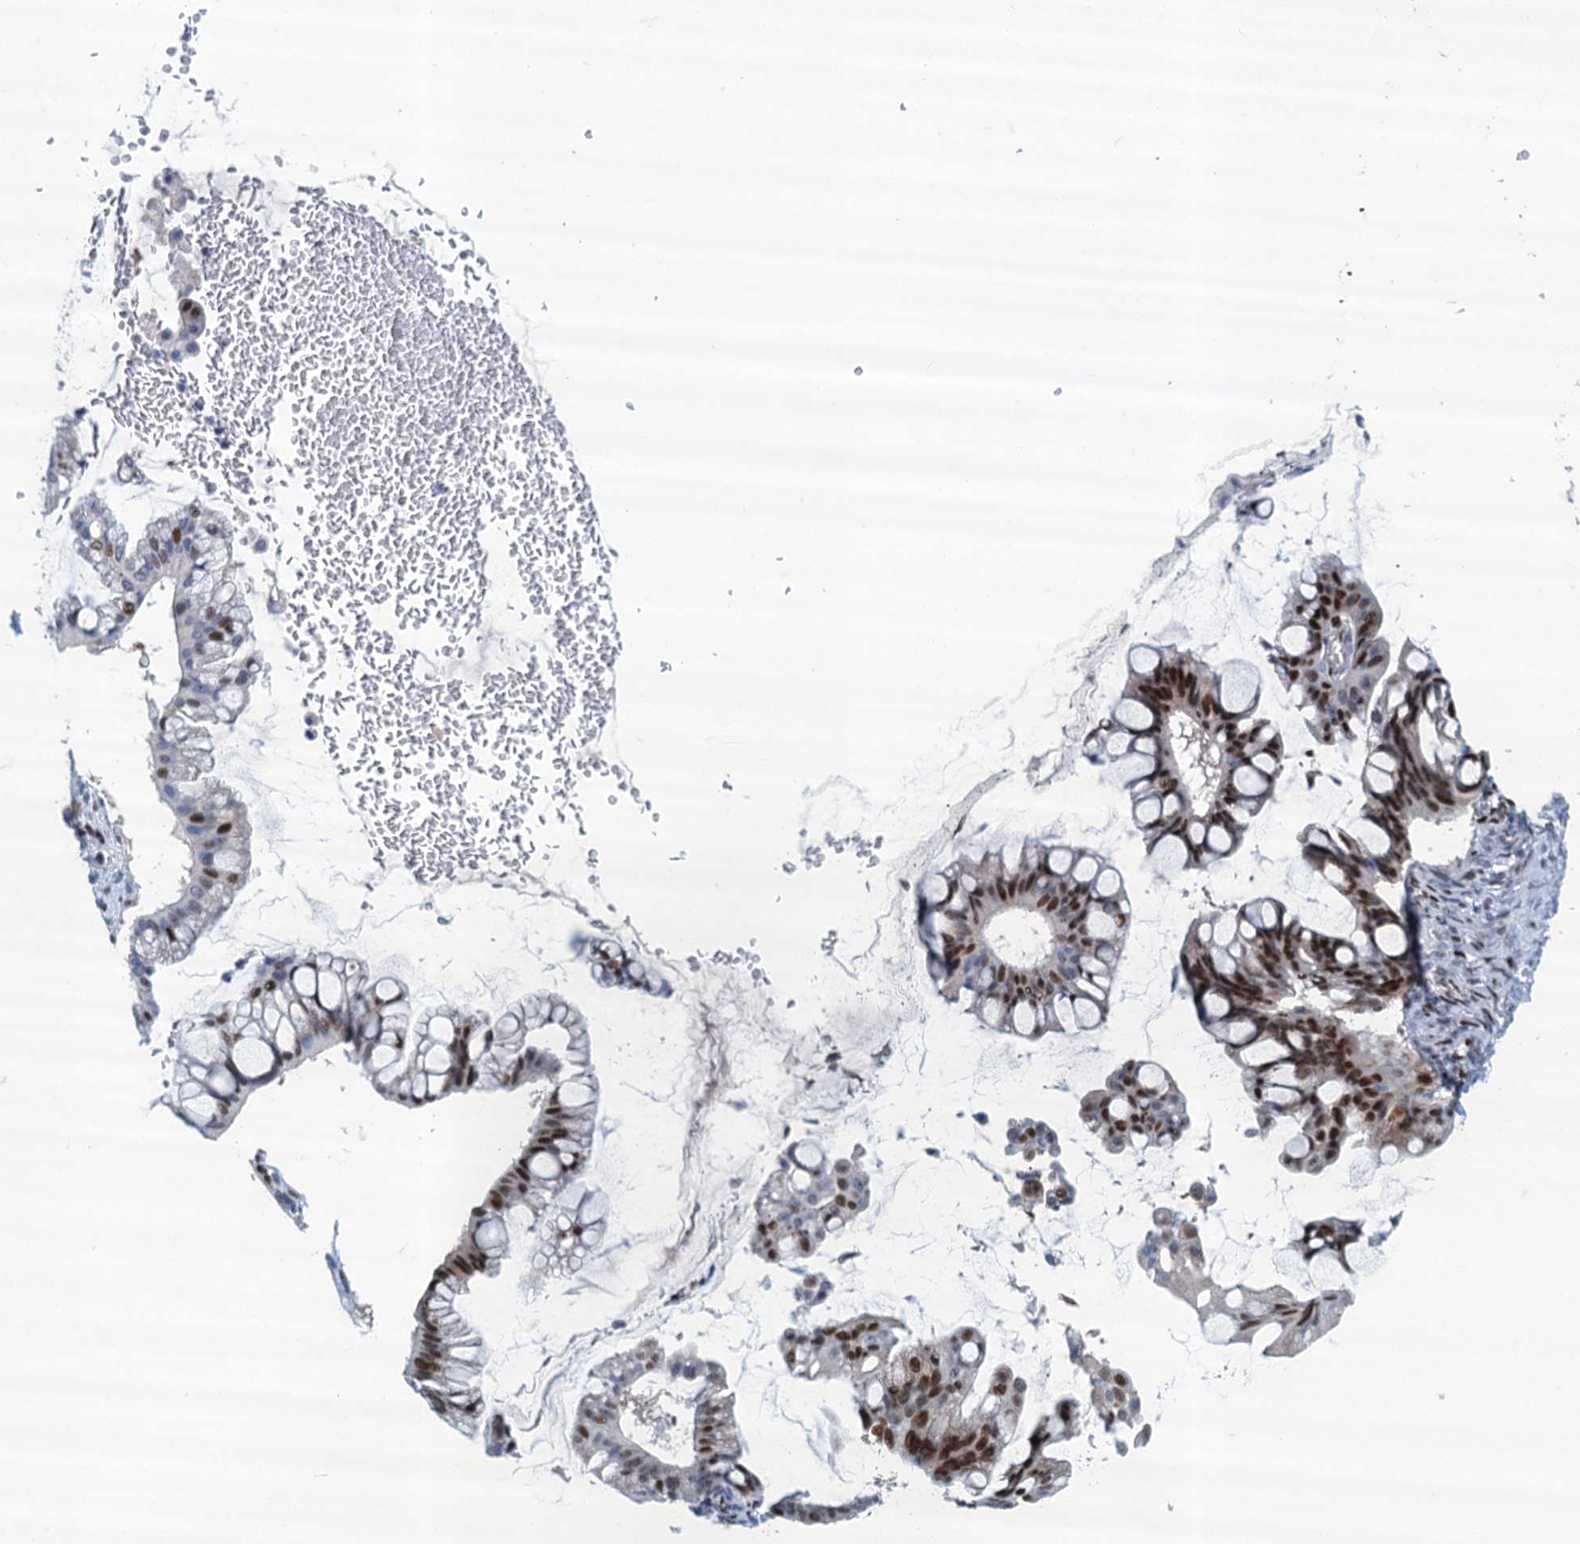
{"staining": {"intensity": "strong", "quantity": "25%-75%", "location": "nuclear"}, "tissue": "ovarian cancer", "cell_type": "Tumor cells", "image_type": "cancer", "snomed": [{"axis": "morphology", "description": "Cystadenocarcinoma, mucinous, NOS"}, {"axis": "topography", "description": "Ovary"}], "caption": "Protein staining exhibits strong nuclear staining in about 25%-75% of tumor cells in mucinous cystadenocarcinoma (ovarian). Nuclei are stained in blue.", "gene": "ANKRD13D", "patient": {"sex": "female", "age": 73}}